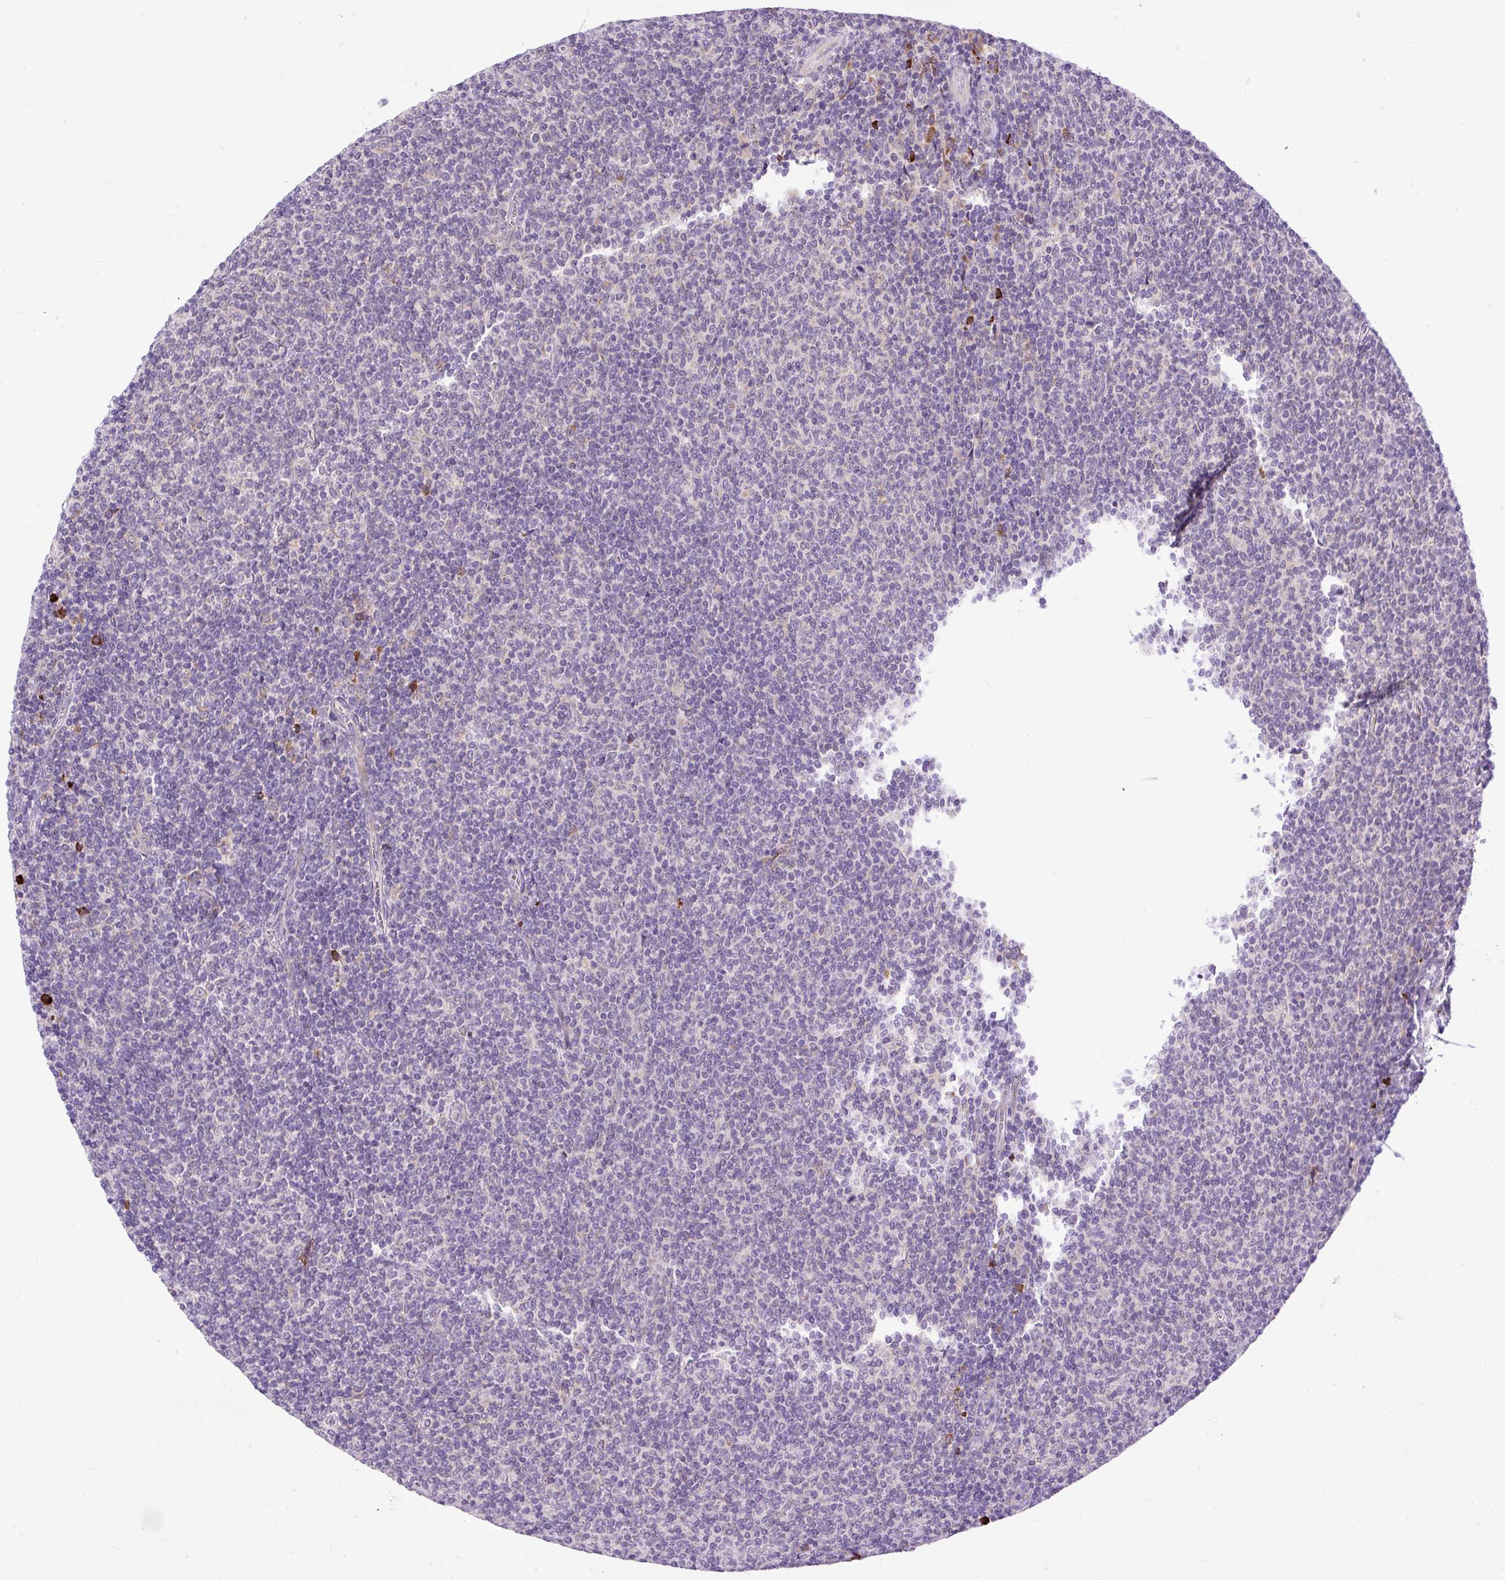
{"staining": {"intensity": "negative", "quantity": "none", "location": "none"}, "tissue": "lymphoma", "cell_type": "Tumor cells", "image_type": "cancer", "snomed": [{"axis": "morphology", "description": "Malignant lymphoma, non-Hodgkin's type, Low grade"}, {"axis": "topography", "description": "Lymph node"}], "caption": "The image reveals no staining of tumor cells in lymphoma.", "gene": "FMC1", "patient": {"sex": "male", "age": 52}}